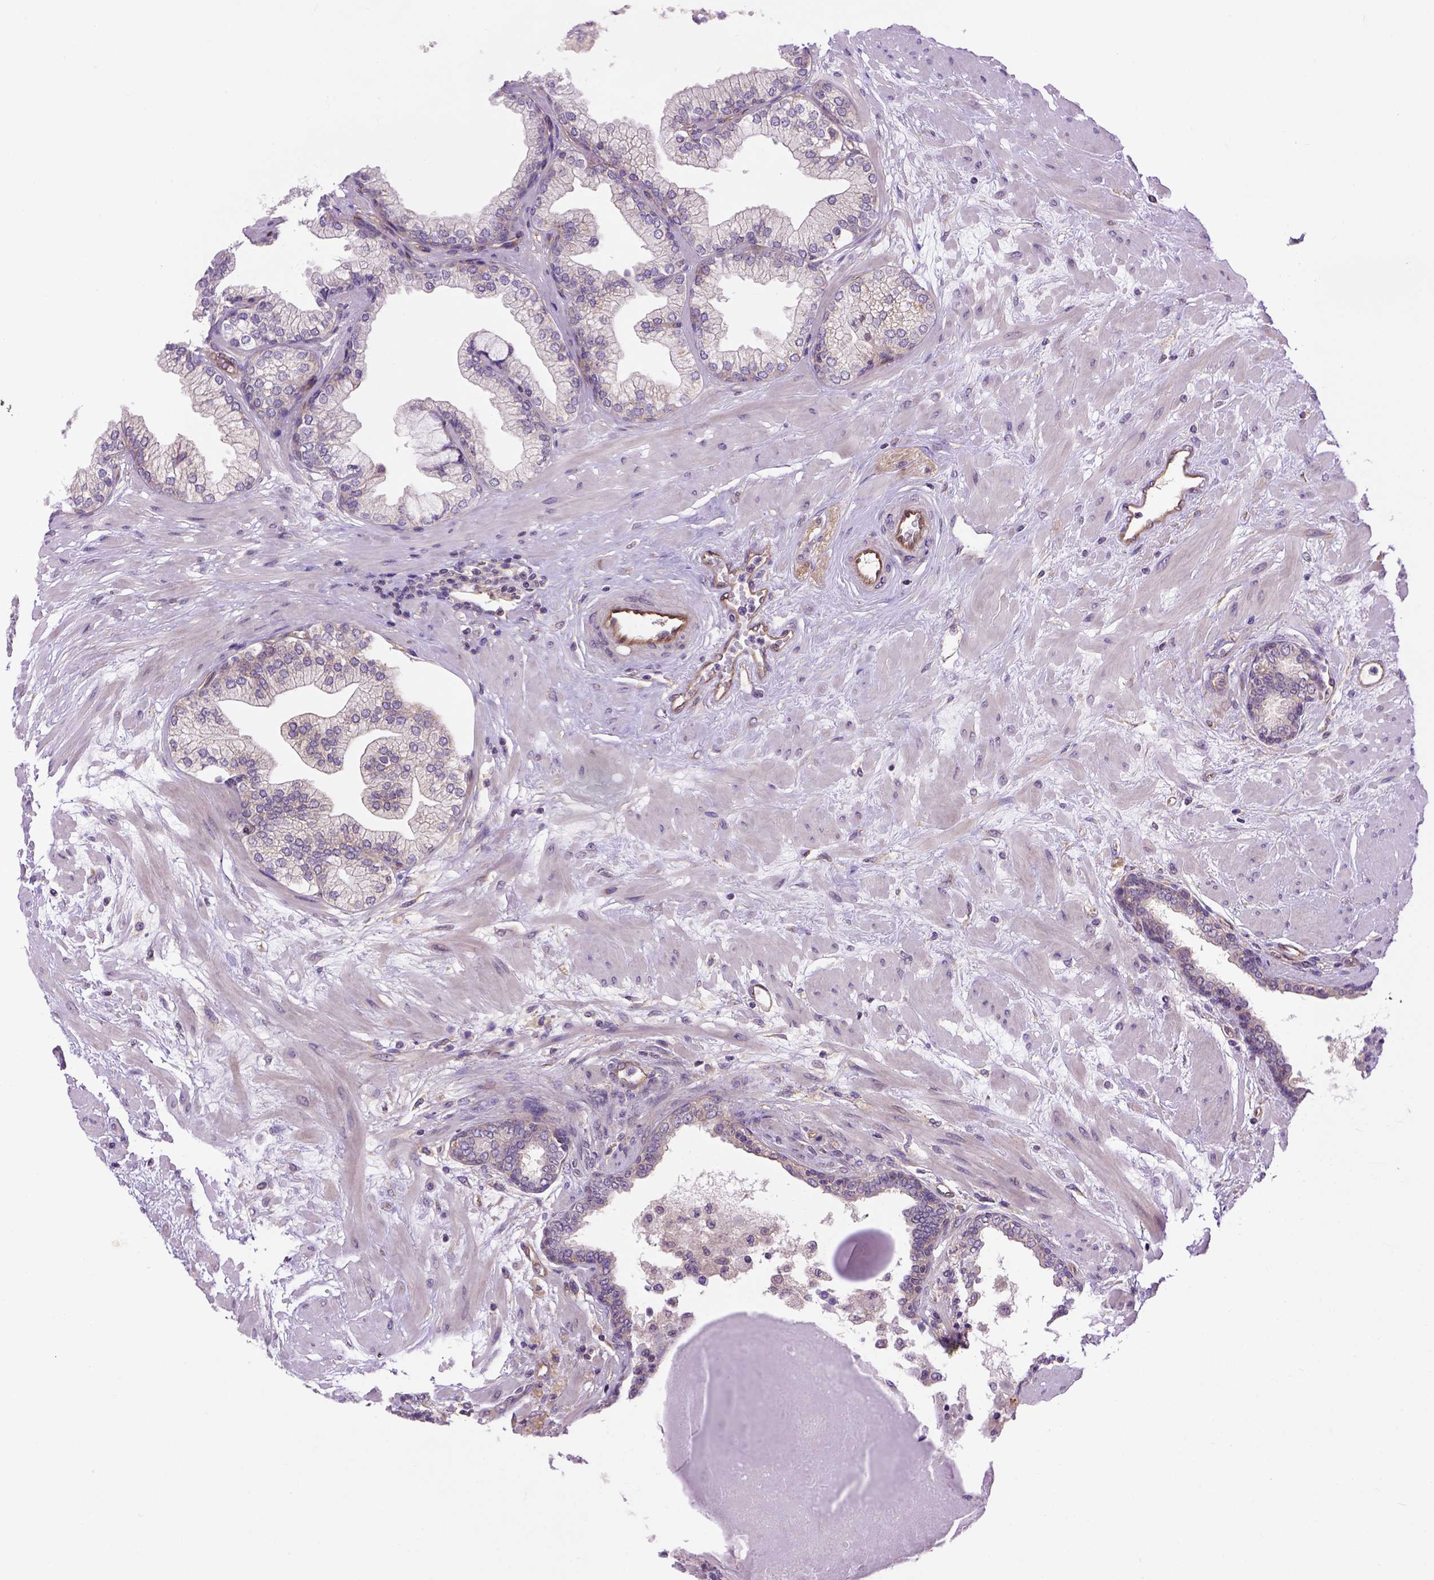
{"staining": {"intensity": "moderate", "quantity": "<25%", "location": "cytoplasmic/membranous"}, "tissue": "prostate", "cell_type": "Glandular cells", "image_type": "normal", "snomed": [{"axis": "morphology", "description": "Normal tissue, NOS"}, {"axis": "topography", "description": "Prostate"}, {"axis": "topography", "description": "Peripheral nerve tissue"}], "caption": "DAB immunohistochemical staining of normal prostate demonstrates moderate cytoplasmic/membranous protein expression in approximately <25% of glandular cells. The protein is stained brown, and the nuclei are stained in blue (DAB IHC with brightfield microscopy, high magnification).", "gene": "CASKIN2", "patient": {"sex": "male", "age": 61}}